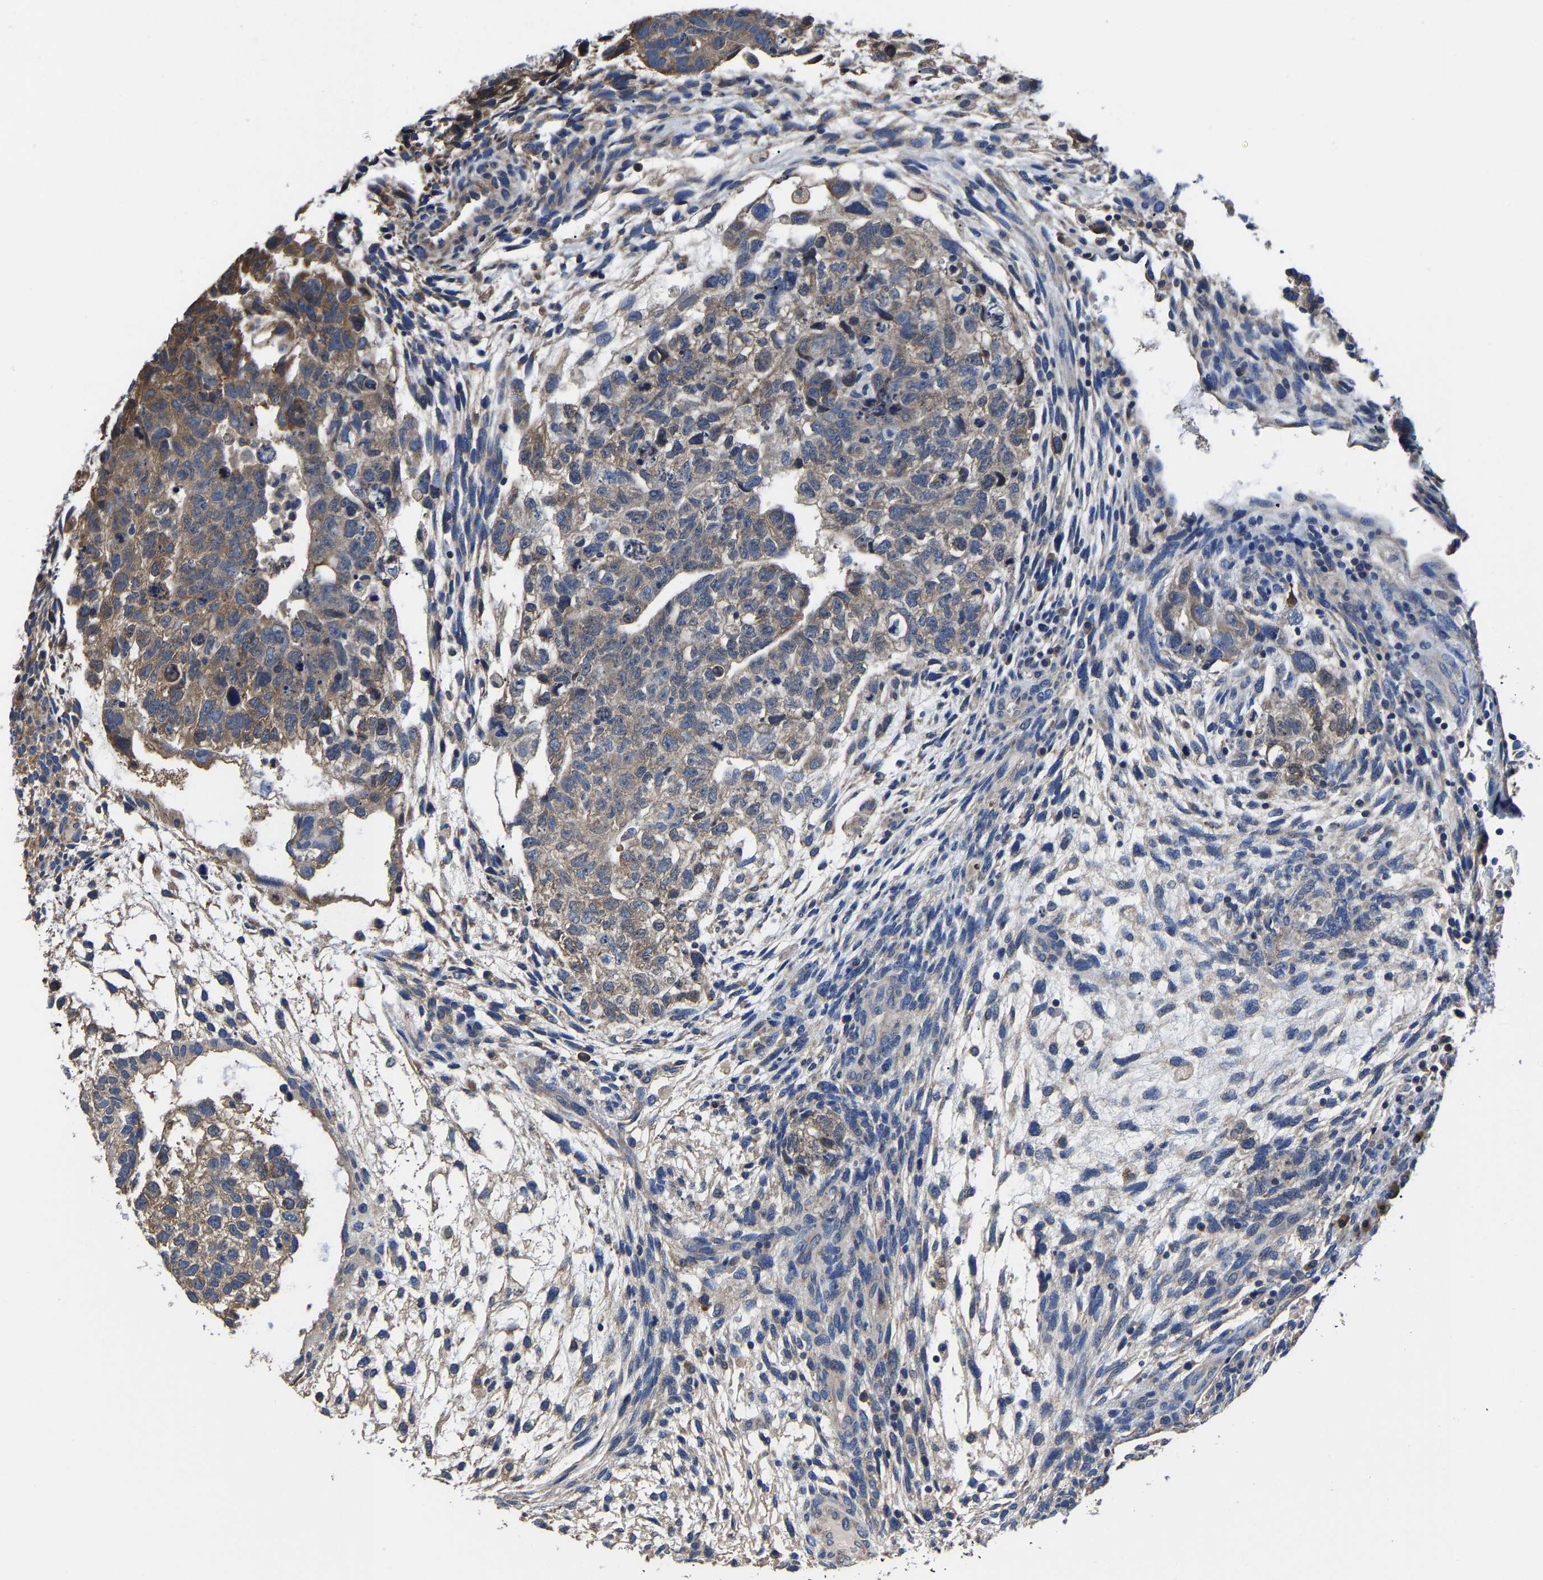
{"staining": {"intensity": "moderate", "quantity": "25%-75%", "location": "cytoplasmic/membranous"}, "tissue": "testis cancer", "cell_type": "Tumor cells", "image_type": "cancer", "snomed": [{"axis": "morphology", "description": "Carcinoma, Embryonal, NOS"}, {"axis": "topography", "description": "Testis"}], "caption": "Brown immunohistochemical staining in testis embryonal carcinoma shows moderate cytoplasmic/membranous positivity in about 25%-75% of tumor cells. The protein of interest is stained brown, and the nuclei are stained in blue (DAB IHC with brightfield microscopy, high magnification).", "gene": "SRPK2", "patient": {"sex": "male", "age": 36}}